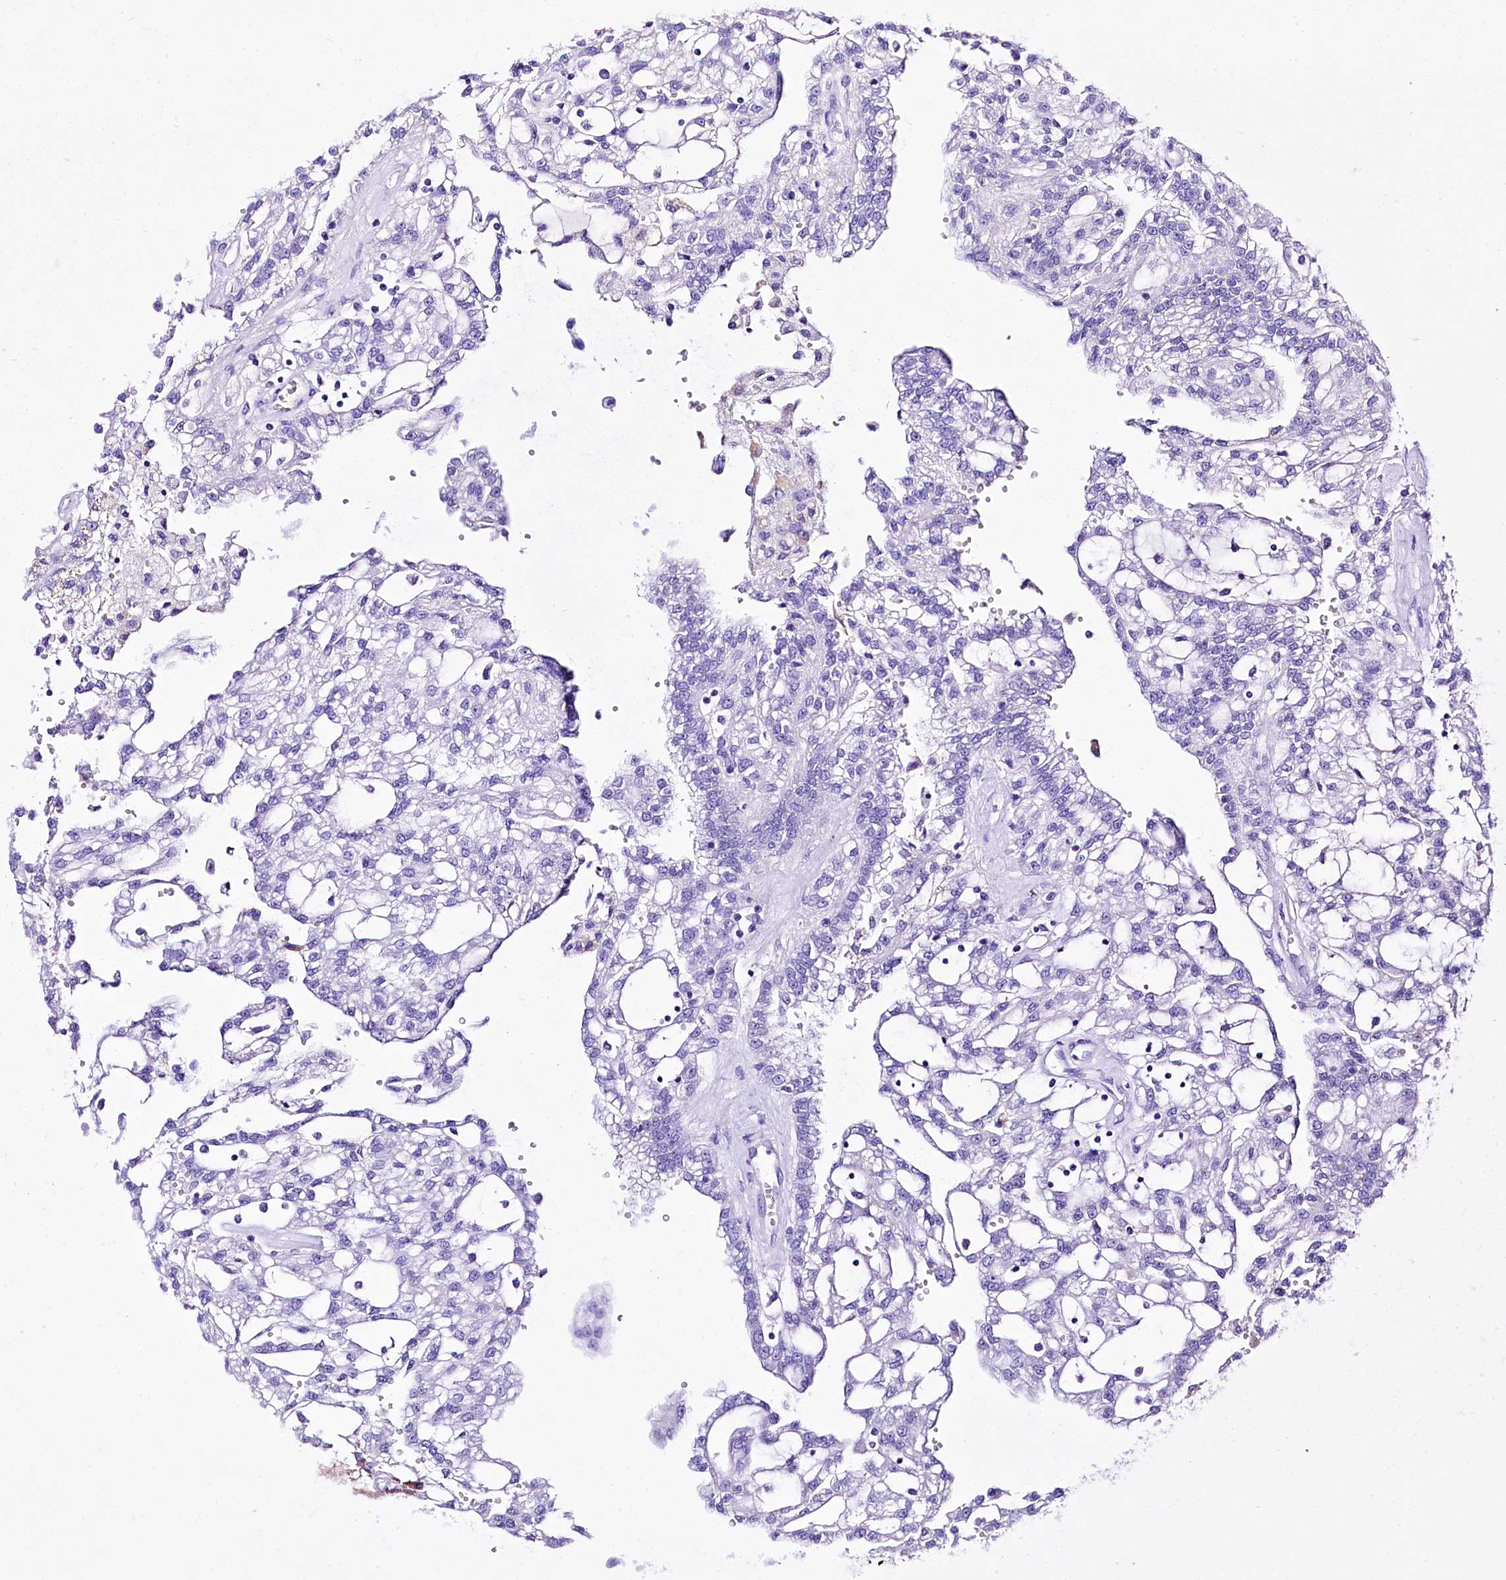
{"staining": {"intensity": "negative", "quantity": "none", "location": "none"}, "tissue": "renal cancer", "cell_type": "Tumor cells", "image_type": "cancer", "snomed": [{"axis": "morphology", "description": "Adenocarcinoma, NOS"}, {"axis": "topography", "description": "Kidney"}], "caption": "Tumor cells are negative for protein expression in human renal cancer.", "gene": "A2ML1", "patient": {"sex": "male", "age": 63}}